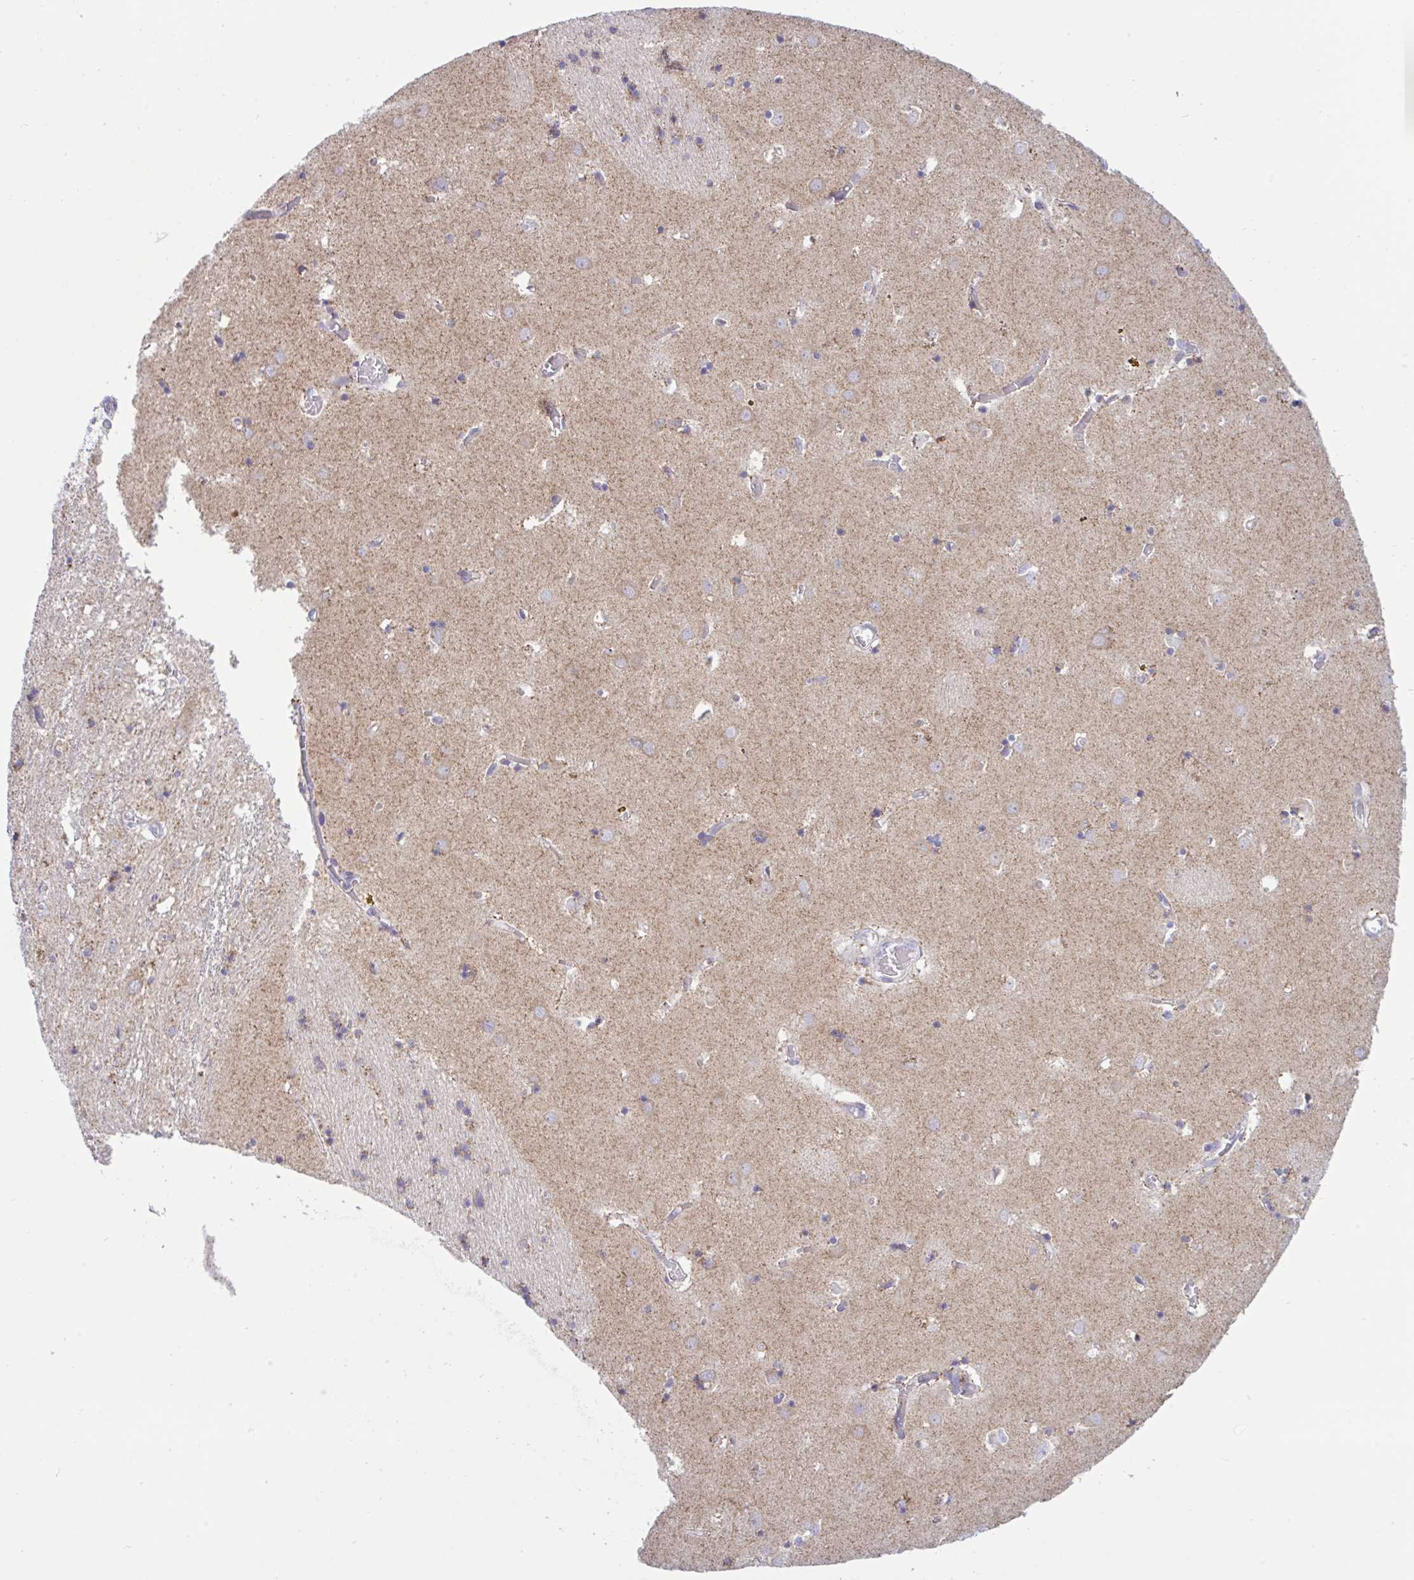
{"staining": {"intensity": "weak", "quantity": "<25%", "location": "cytoplasmic/membranous"}, "tissue": "caudate", "cell_type": "Glial cells", "image_type": "normal", "snomed": [{"axis": "morphology", "description": "Normal tissue, NOS"}, {"axis": "topography", "description": "Lateral ventricle wall"}], "caption": "Human caudate stained for a protein using IHC exhibits no staining in glial cells.", "gene": "HSPE1", "patient": {"sex": "male", "age": 70}}